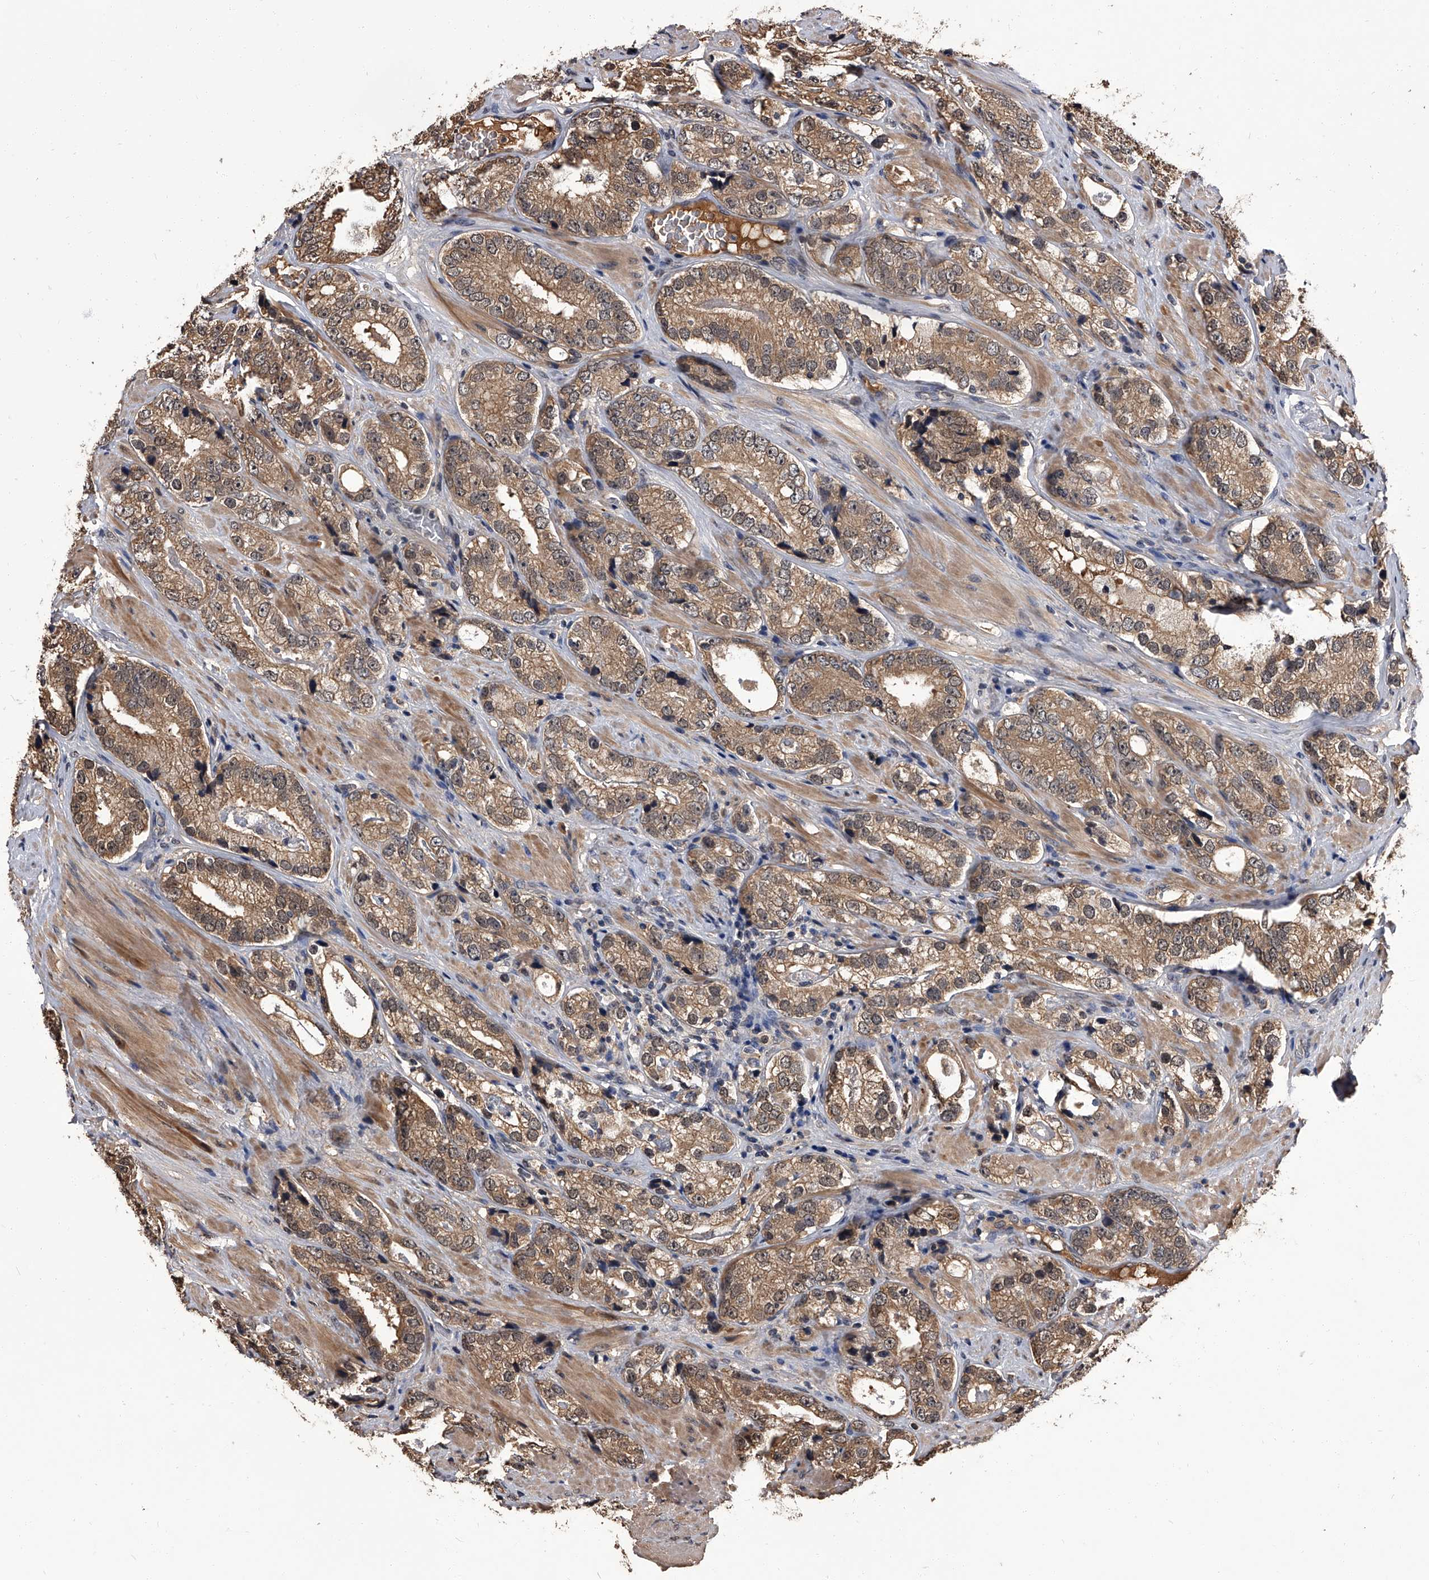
{"staining": {"intensity": "moderate", "quantity": ">75%", "location": "cytoplasmic/membranous,nuclear"}, "tissue": "prostate cancer", "cell_type": "Tumor cells", "image_type": "cancer", "snomed": [{"axis": "morphology", "description": "Adenocarcinoma, High grade"}, {"axis": "topography", "description": "Prostate"}], "caption": "Immunohistochemistry (IHC) (DAB (3,3'-diaminobenzidine)) staining of human prostate cancer (adenocarcinoma (high-grade)) displays moderate cytoplasmic/membranous and nuclear protein staining in about >75% of tumor cells. Immunohistochemistry stains the protein of interest in brown and the nuclei are stained blue.", "gene": "SLC18B1", "patient": {"sex": "male", "age": 56}}